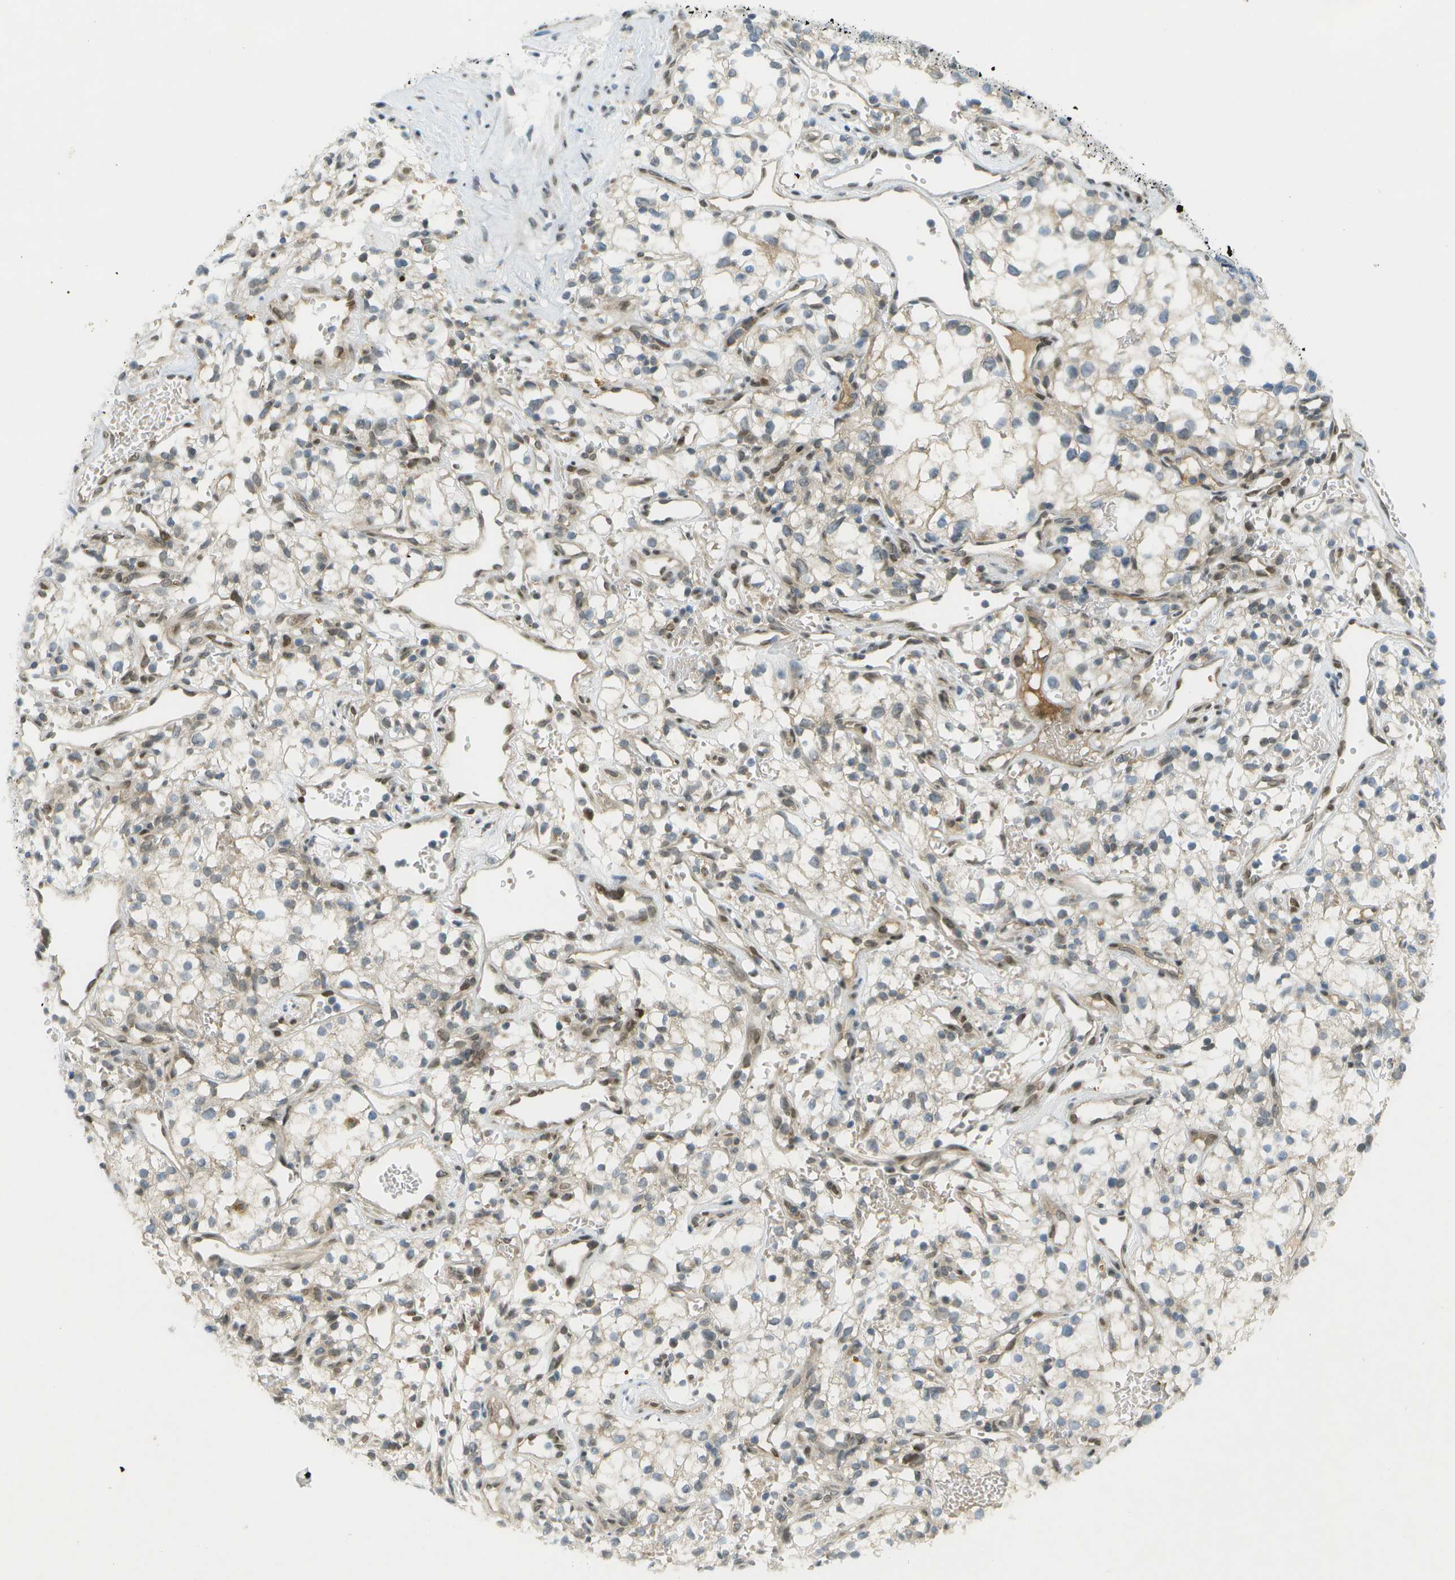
{"staining": {"intensity": "weak", "quantity": "<25%", "location": "cytoplasmic/membranous"}, "tissue": "renal cancer", "cell_type": "Tumor cells", "image_type": "cancer", "snomed": [{"axis": "morphology", "description": "Adenocarcinoma, NOS"}, {"axis": "topography", "description": "Kidney"}], "caption": "An immunohistochemistry (IHC) micrograph of renal cancer is shown. There is no staining in tumor cells of renal cancer.", "gene": "CACNB4", "patient": {"sex": "male", "age": 59}}